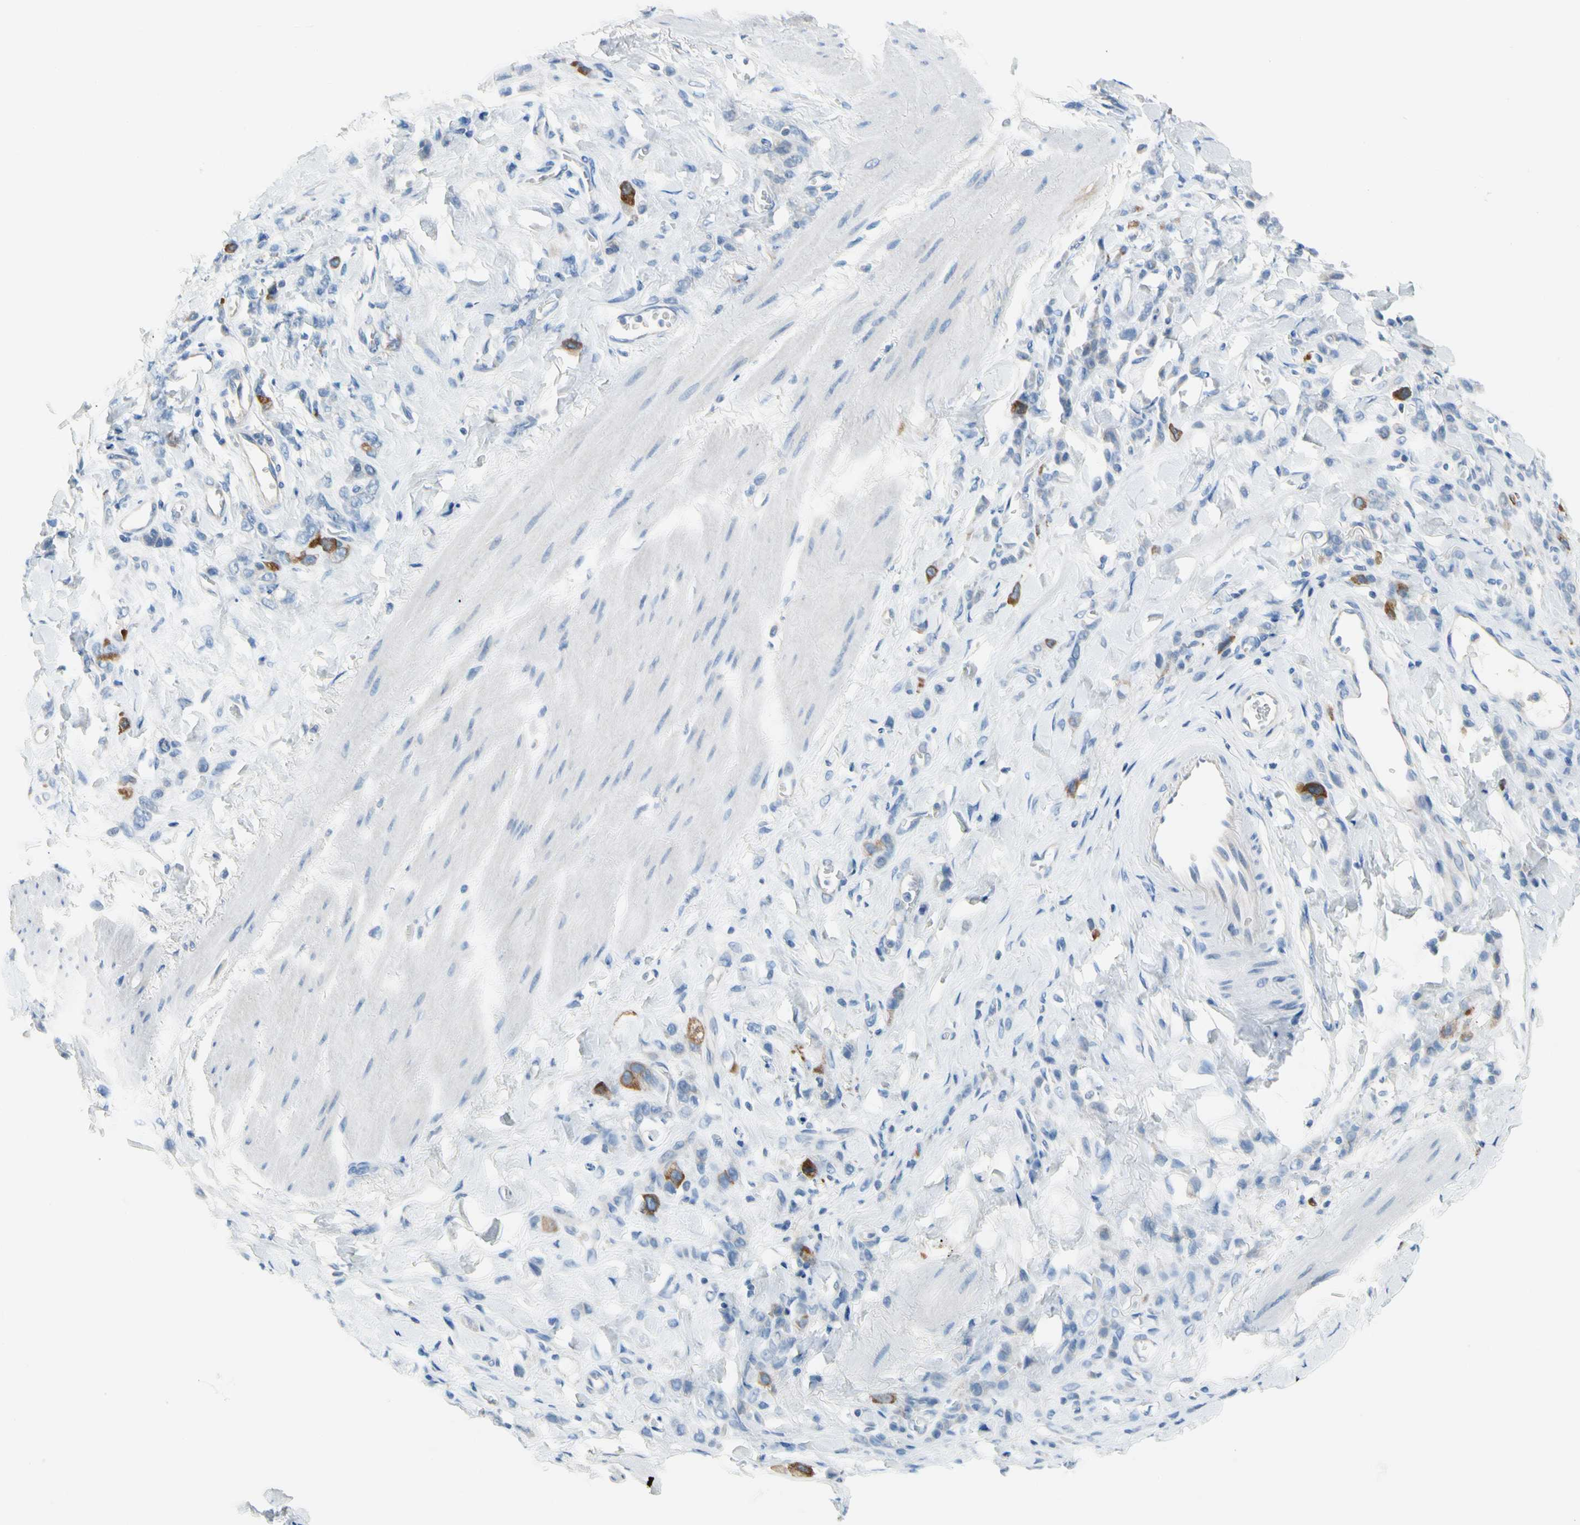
{"staining": {"intensity": "moderate", "quantity": "<25%", "location": "cytoplasmic/membranous"}, "tissue": "stomach cancer", "cell_type": "Tumor cells", "image_type": "cancer", "snomed": [{"axis": "morphology", "description": "Adenocarcinoma, NOS"}, {"axis": "topography", "description": "Stomach"}], "caption": "Immunohistochemical staining of human stomach adenocarcinoma demonstrates low levels of moderate cytoplasmic/membranous protein expression in about <25% of tumor cells.", "gene": "TACC3", "patient": {"sex": "male", "age": 82}}